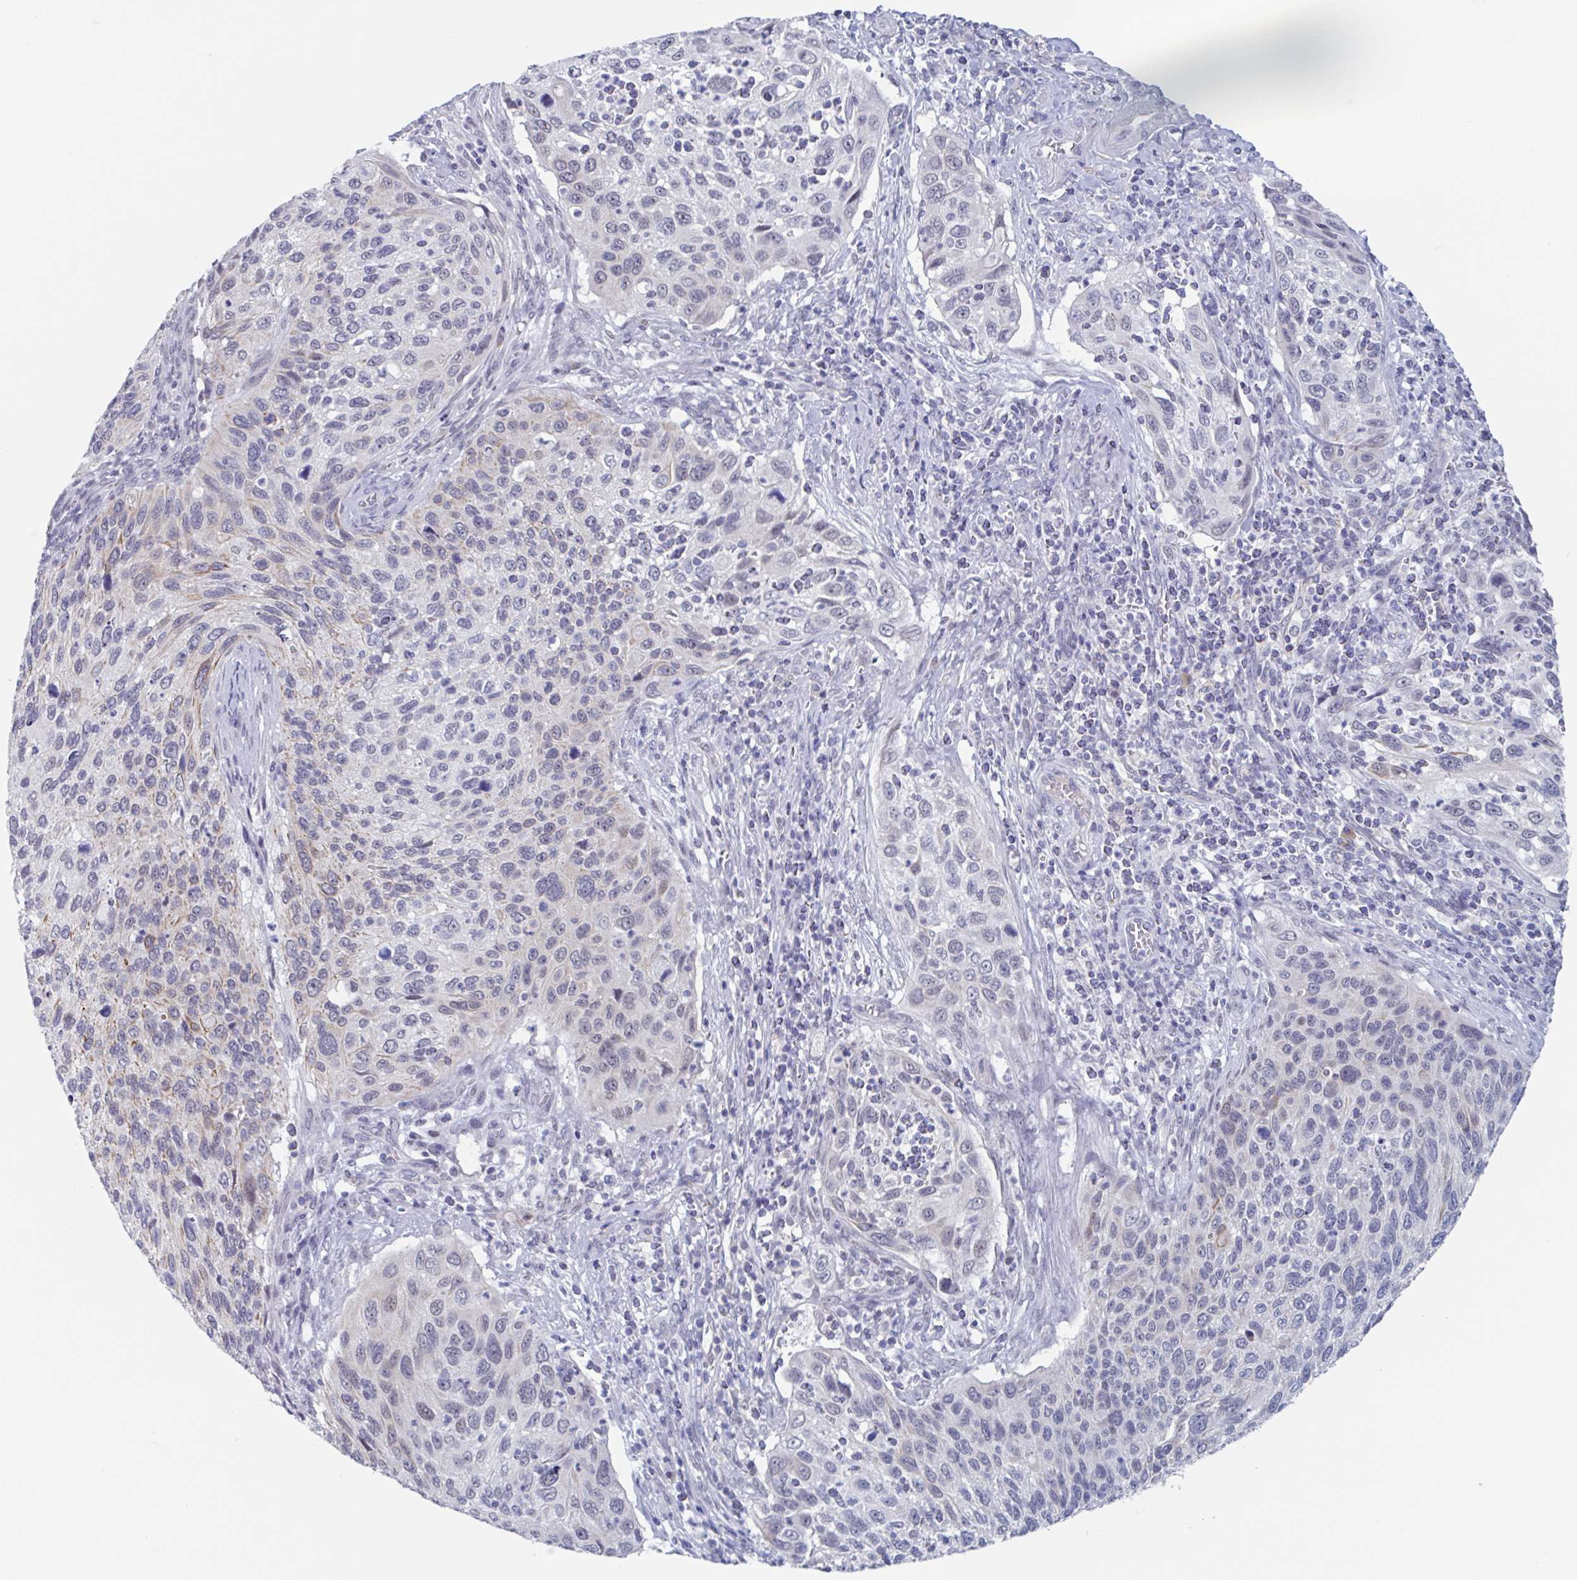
{"staining": {"intensity": "moderate", "quantity": "25%-75%", "location": "cytoplasmic/membranous"}, "tissue": "cervical cancer", "cell_type": "Tumor cells", "image_type": "cancer", "snomed": [{"axis": "morphology", "description": "Squamous cell carcinoma, NOS"}, {"axis": "topography", "description": "Cervix"}], "caption": "Approximately 25%-75% of tumor cells in human squamous cell carcinoma (cervical) show moderate cytoplasmic/membranous protein positivity as visualized by brown immunohistochemical staining.", "gene": "KDM4D", "patient": {"sex": "female", "age": 70}}